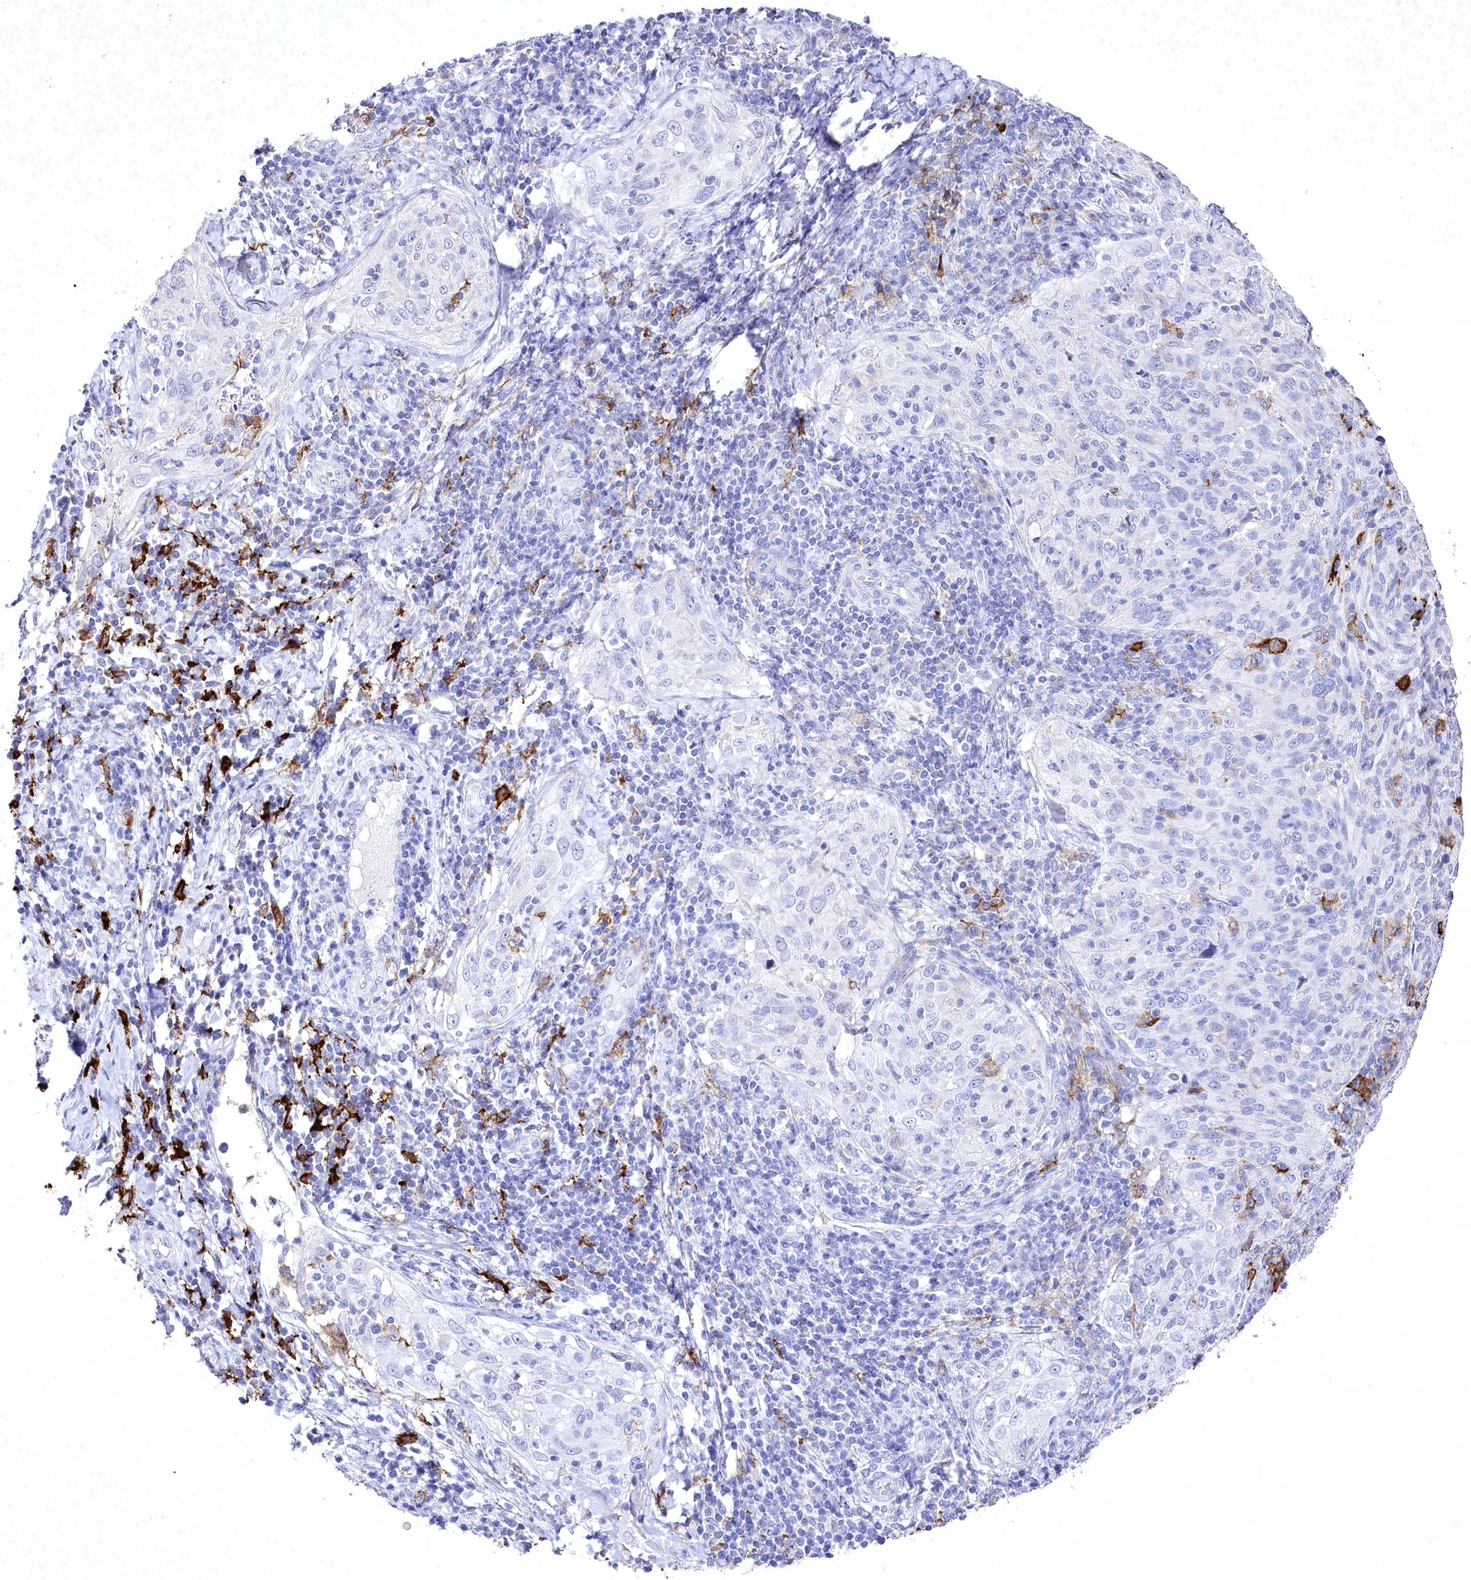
{"staining": {"intensity": "negative", "quantity": "none", "location": "none"}, "tissue": "cervical cancer", "cell_type": "Tumor cells", "image_type": "cancer", "snomed": [{"axis": "morphology", "description": "Squamous cell carcinoma, NOS"}, {"axis": "topography", "description": "Cervix"}], "caption": "The micrograph exhibits no staining of tumor cells in squamous cell carcinoma (cervical).", "gene": "CLEC4M", "patient": {"sex": "female", "age": 31}}